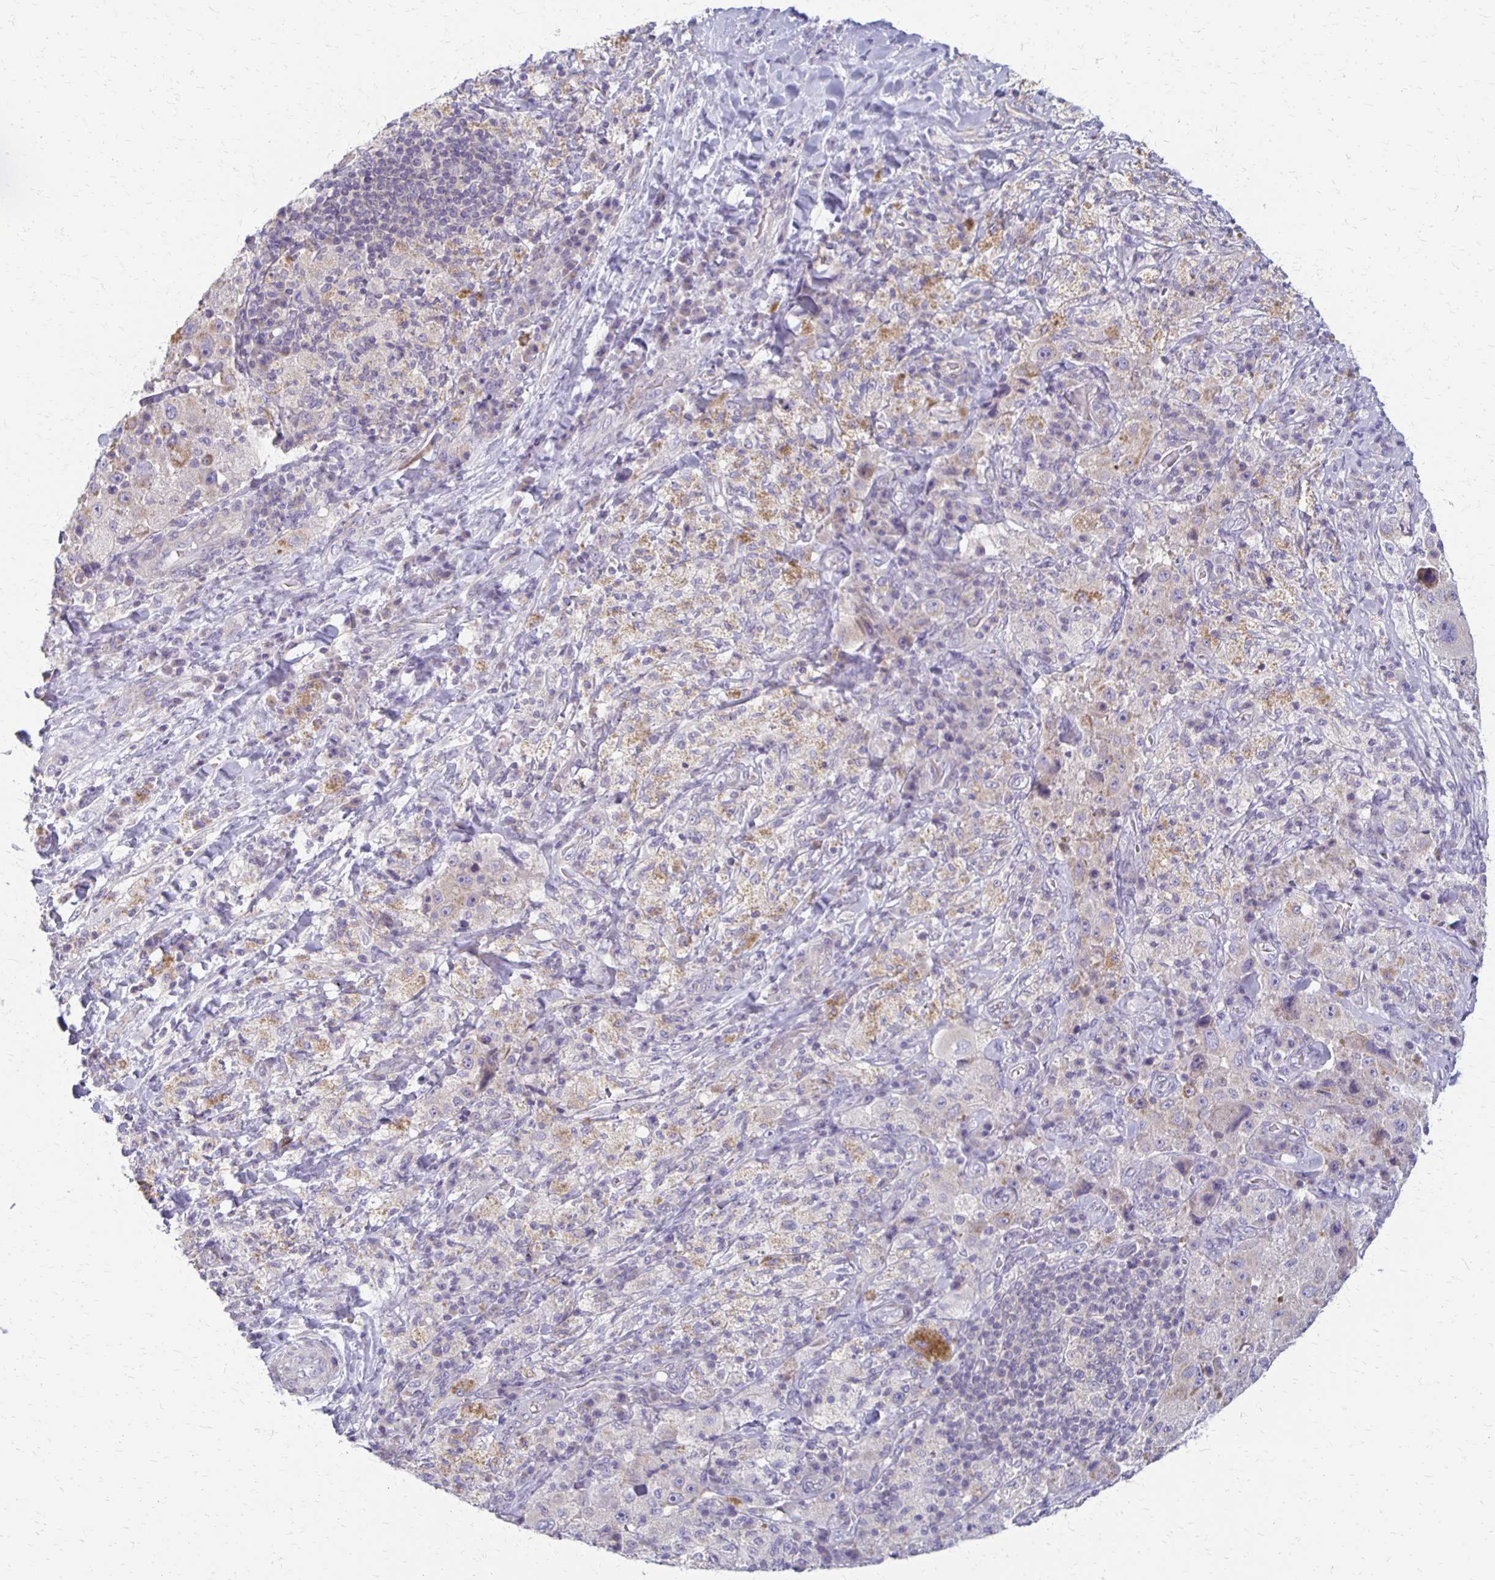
{"staining": {"intensity": "moderate", "quantity": "<25%", "location": "cytoplasmic/membranous"}, "tissue": "melanoma", "cell_type": "Tumor cells", "image_type": "cancer", "snomed": [{"axis": "morphology", "description": "Malignant melanoma, Metastatic site"}, {"axis": "topography", "description": "Lymph node"}], "caption": "This photomicrograph exhibits immunohistochemistry staining of melanoma, with low moderate cytoplasmic/membranous staining in about <25% of tumor cells.", "gene": "RHOC", "patient": {"sex": "male", "age": 62}}